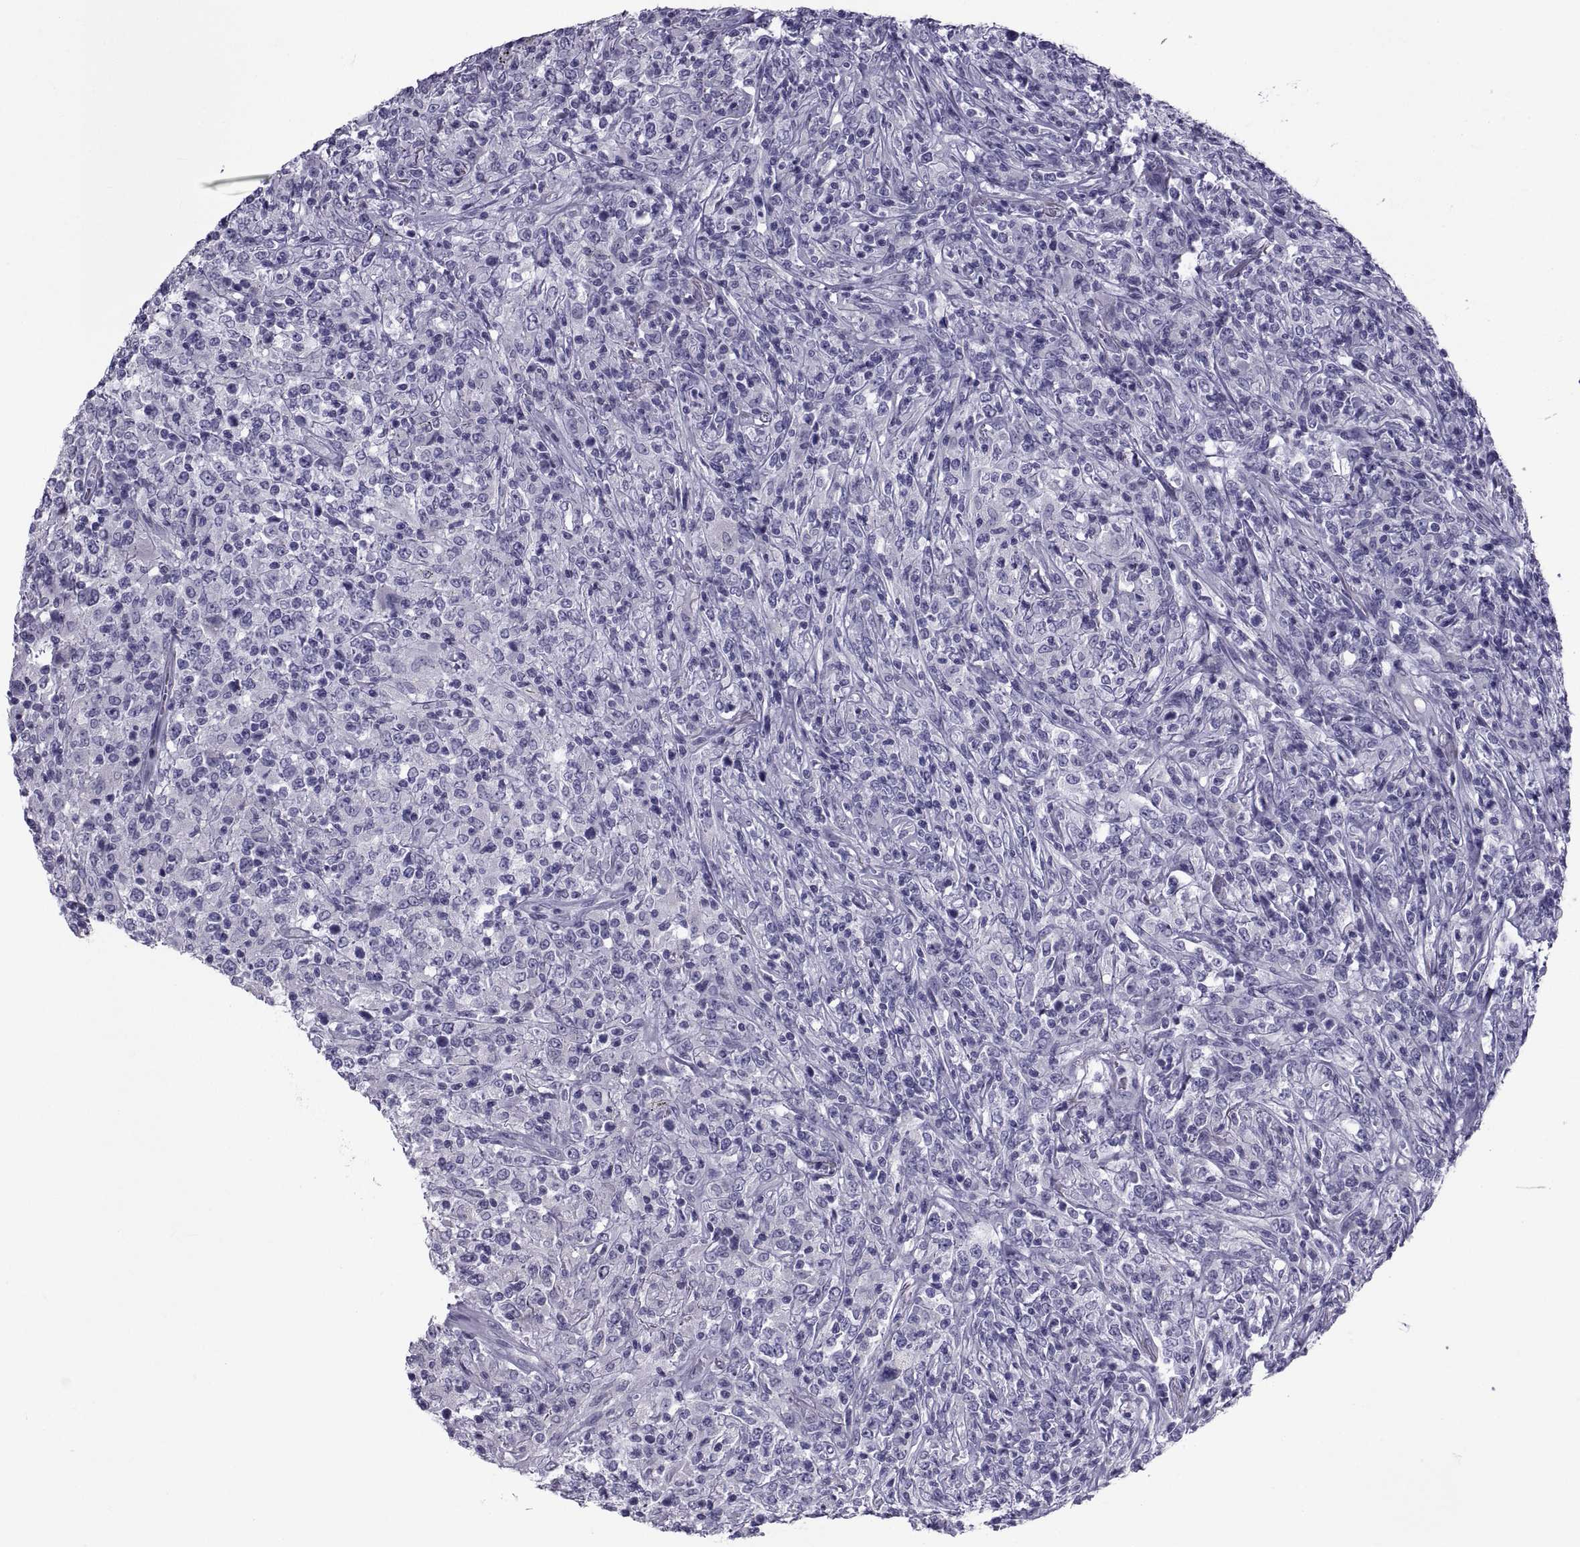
{"staining": {"intensity": "negative", "quantity": "none", "location": "none"}, "tissue": "lymphoma", "cell_type": "Tumor cells", "image_type": "cancer", "snomed": [{"axis": "morphology", "description": "Malignant lymphoma, non-Hodgkin's type, High grade"}, {"axis": "topography", "description": "Lung"}], "caption": "This is an IHC photomicrograph of human lymphoma. There is no expression in tumor cells.", "gene": "NPTX2", "patient": {"sex": "male", "age": 79}}